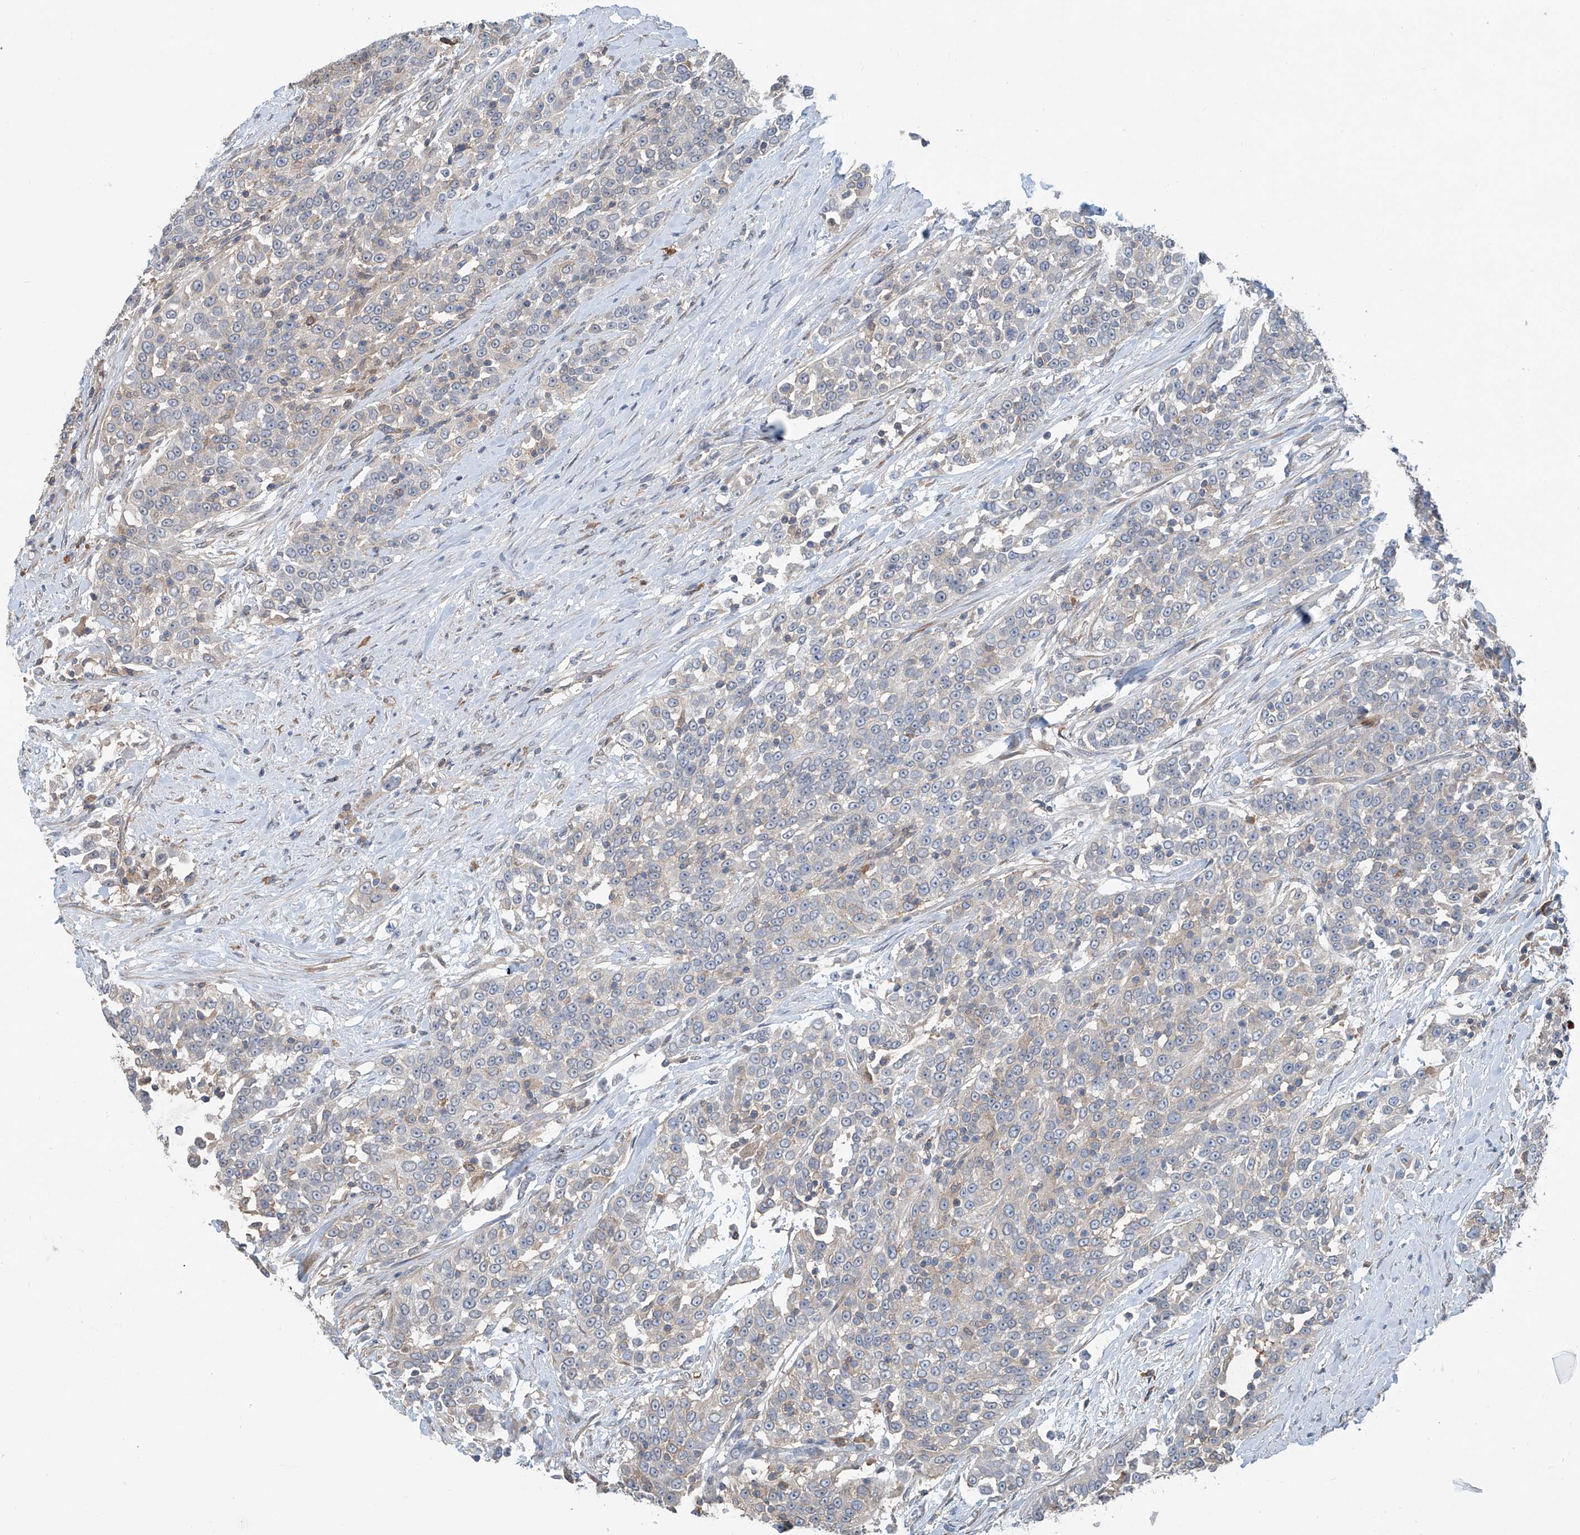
{"staining": {"intensity": "weak", "quantity": "<25%", "location": "cytoplasmic/membranous"}, "tissue": "urothelial cancer", "cell_type": "Tumor cells", "image_type": "cancer", "snomed": [{"axis": "morphology", "description": "Urothelial carcinoma, High grade"}, {"axis": "topography", "description": "Urinary bladder"}], "caption": "Tumor cells are negative for protein expression in human urothelial cancer.", "gene": "KCNK10", "patient": {"sex": "female", "age": 80}}